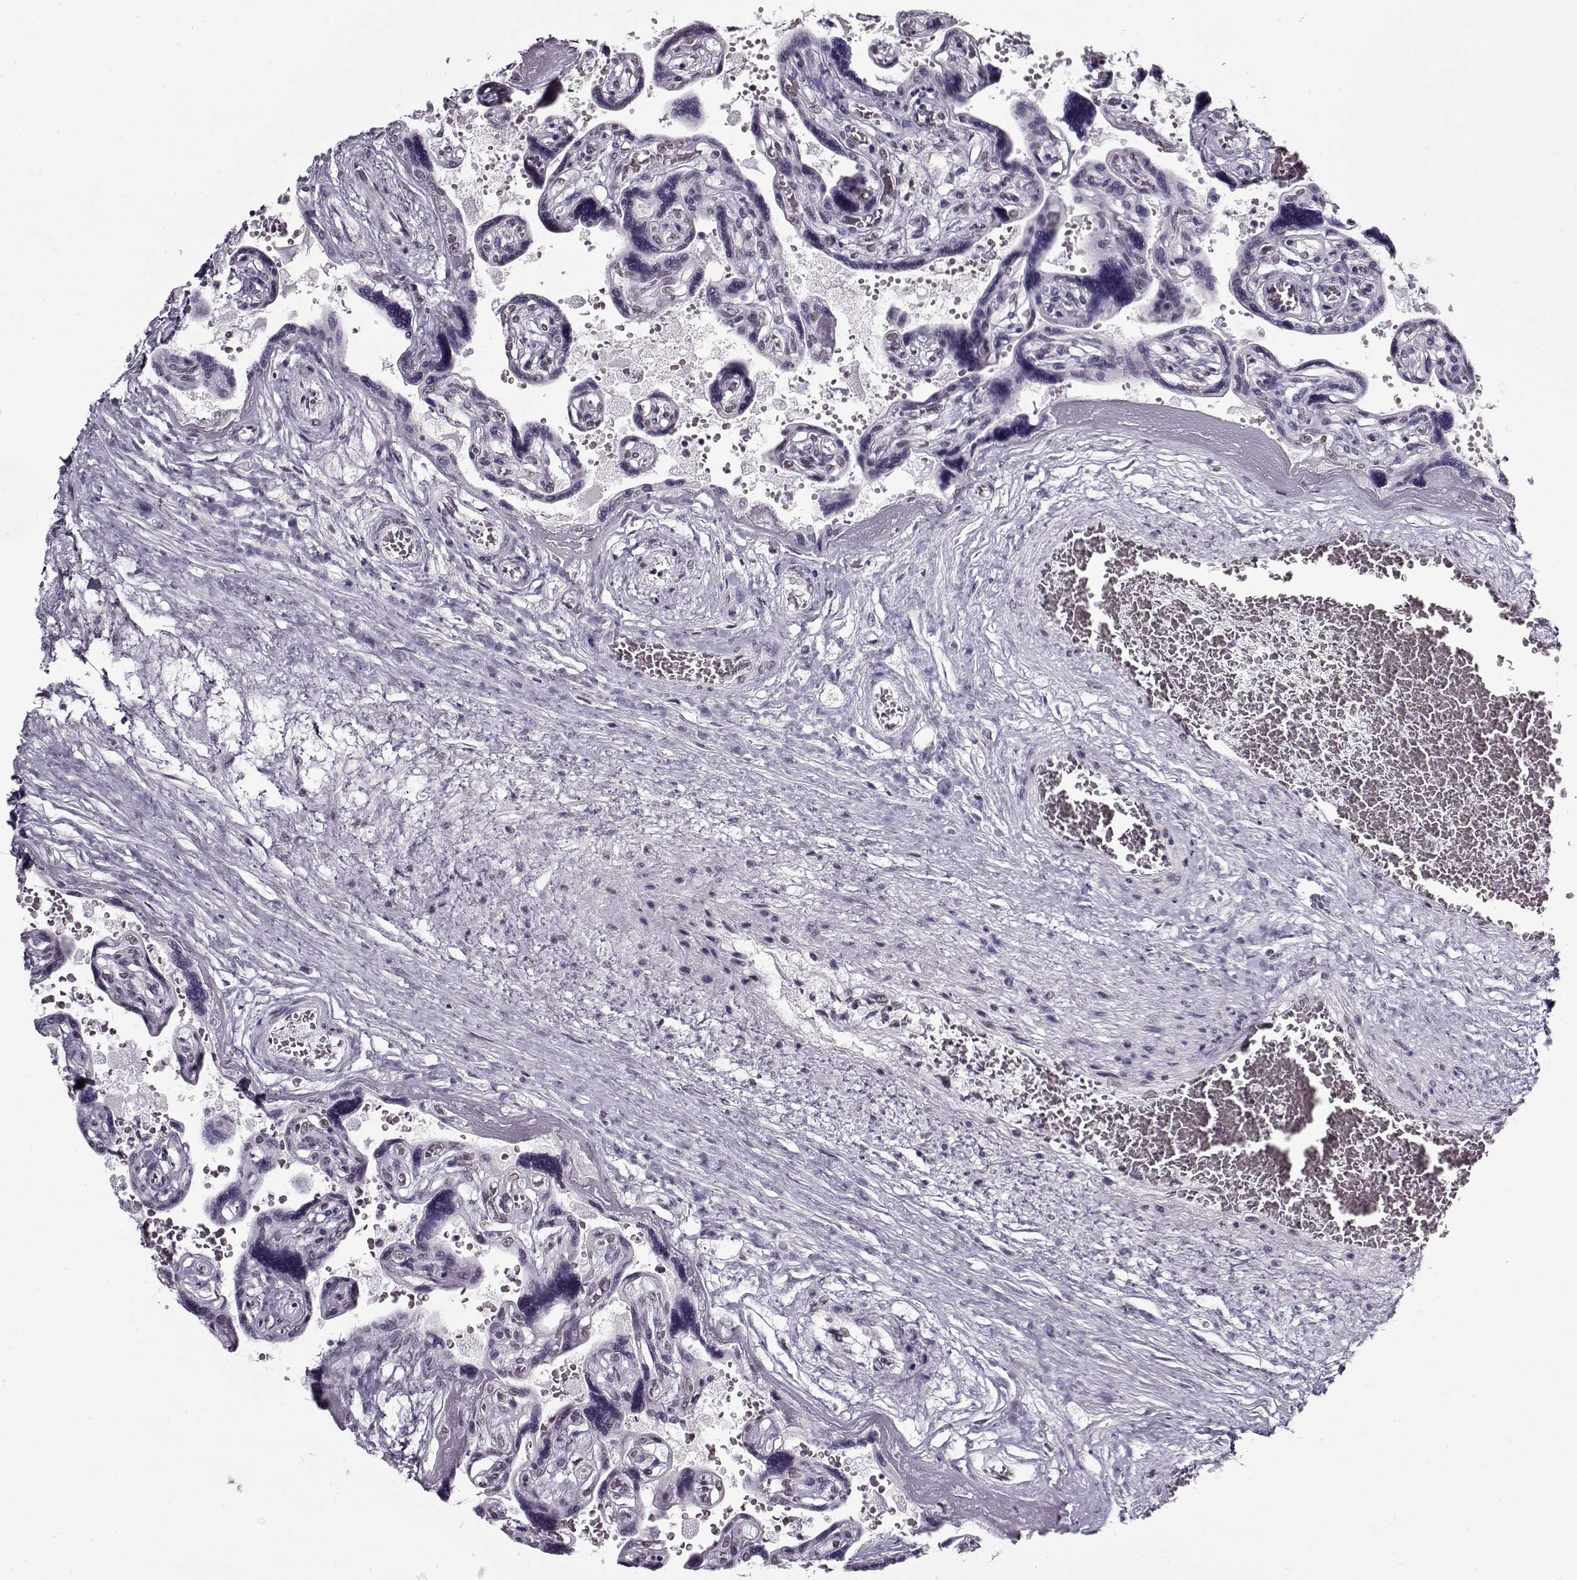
{"staining": {"intensity": "weak", "quantity": "<25%", "location": "nuclear"}, "tissue": "placenta", "cell_type": "Decidual cells", "image_type": "normal", "snomed": [{"axis": "morphology", "description": "Normal tissue, NOS"}, {"axis": "topography", "description": "Placenta"}], "caption": "The image shows no staining of decidual cells in benign placenta.", "gene": "PRMT8", "patient": {"sex": "female", "age": 32}}